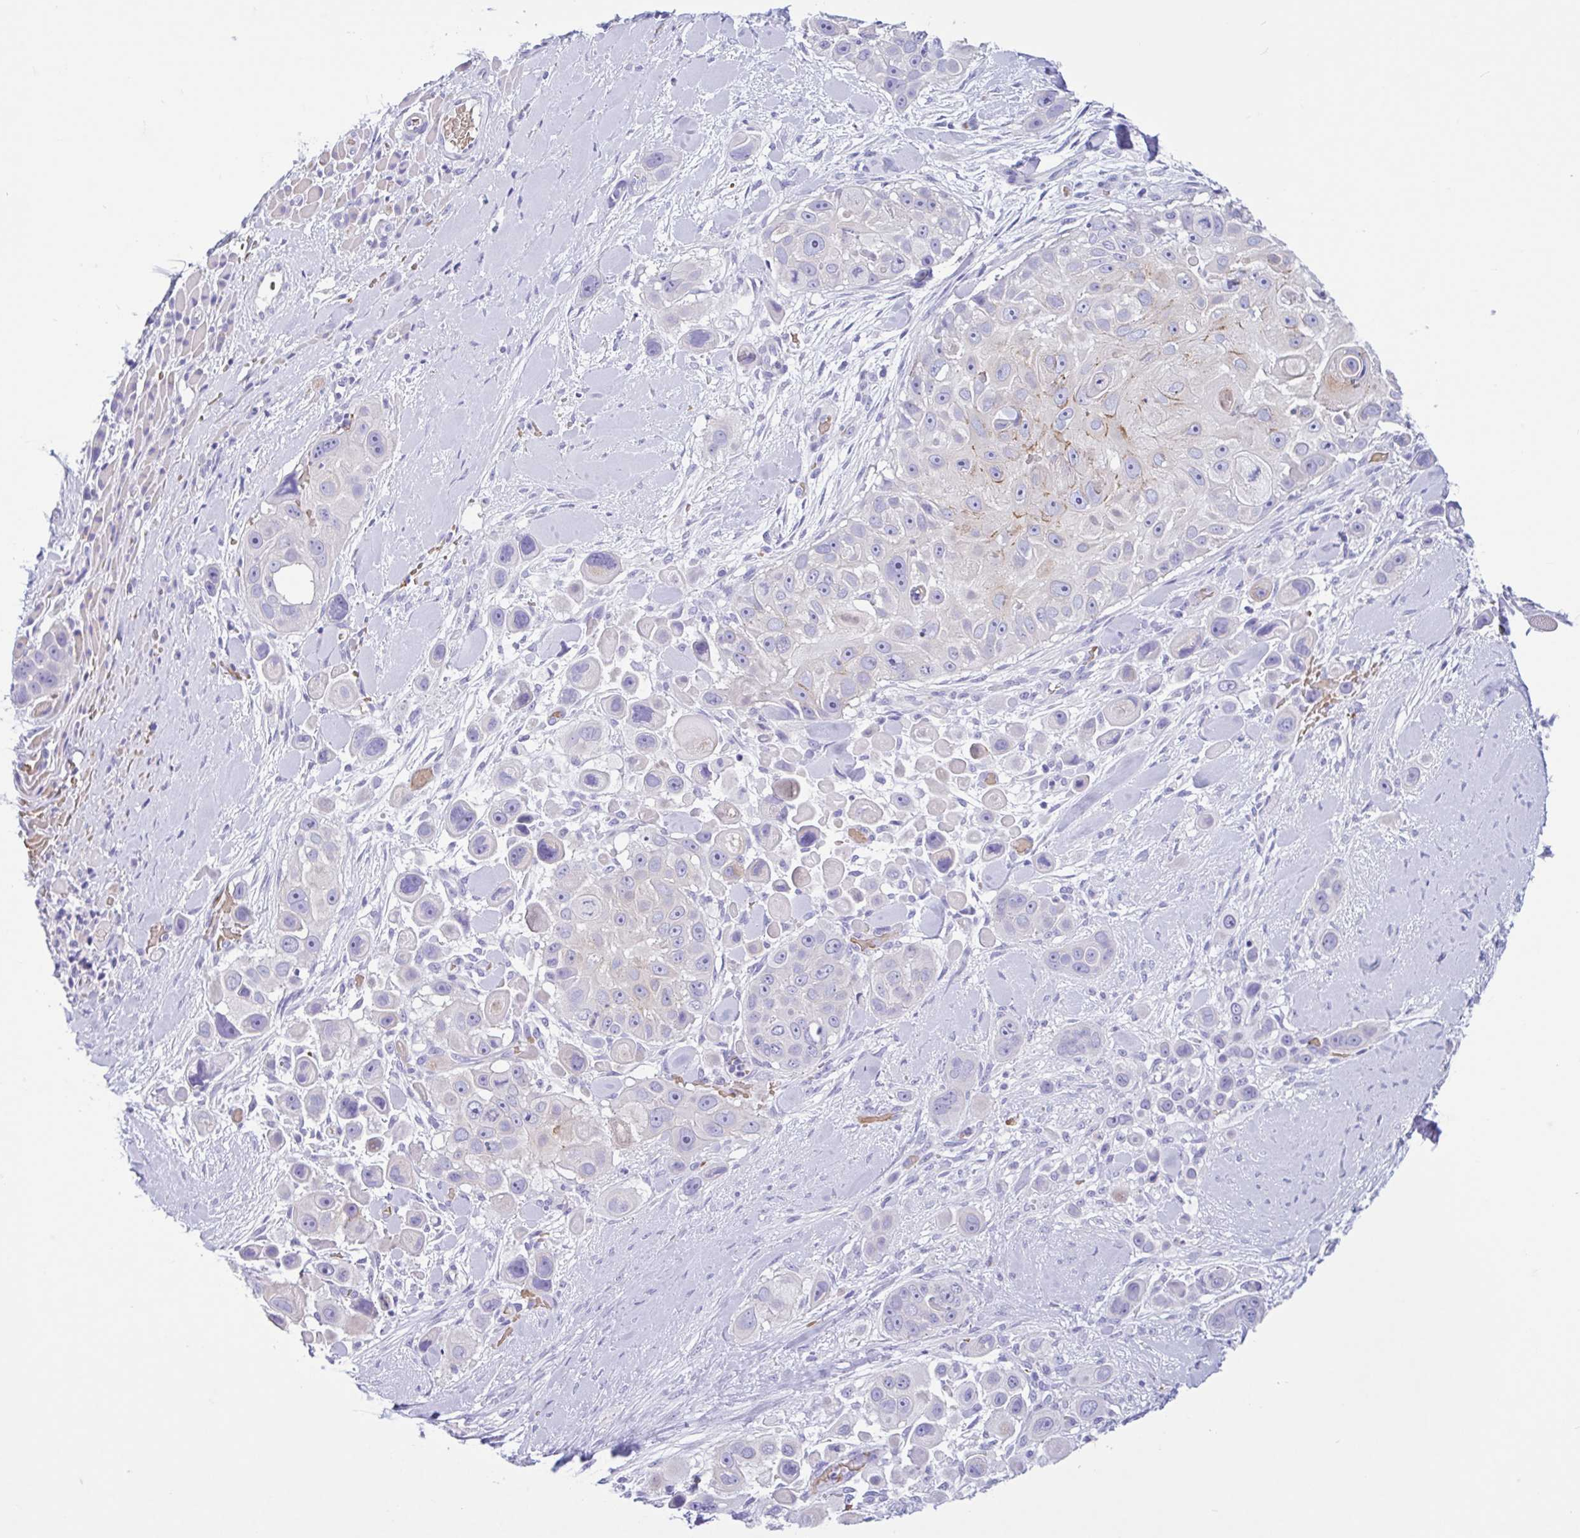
{"staining": {"intensity": "moderate", "quantity": "<25%", "location": "cytoplasmic/membranous"}, "tissue": "skin cancer", "cell_type": "Tumor cells", "image_type": "cancer", "snomed": [{"axis": "morphology", "description": "Squamous cell carcinoma, NOS"}, {"axis": "topography", "description": "Skin"}], "caption": "Protein positivity by immunohistochemistry (IHC) displays moderate cytoplasmic/membranous positivity in approximately <25% of tumor cells in skin cancer (squamous cell carcinoma).", "gene": "TMEM79", "patient": {"sex": "male", "age": 67}}